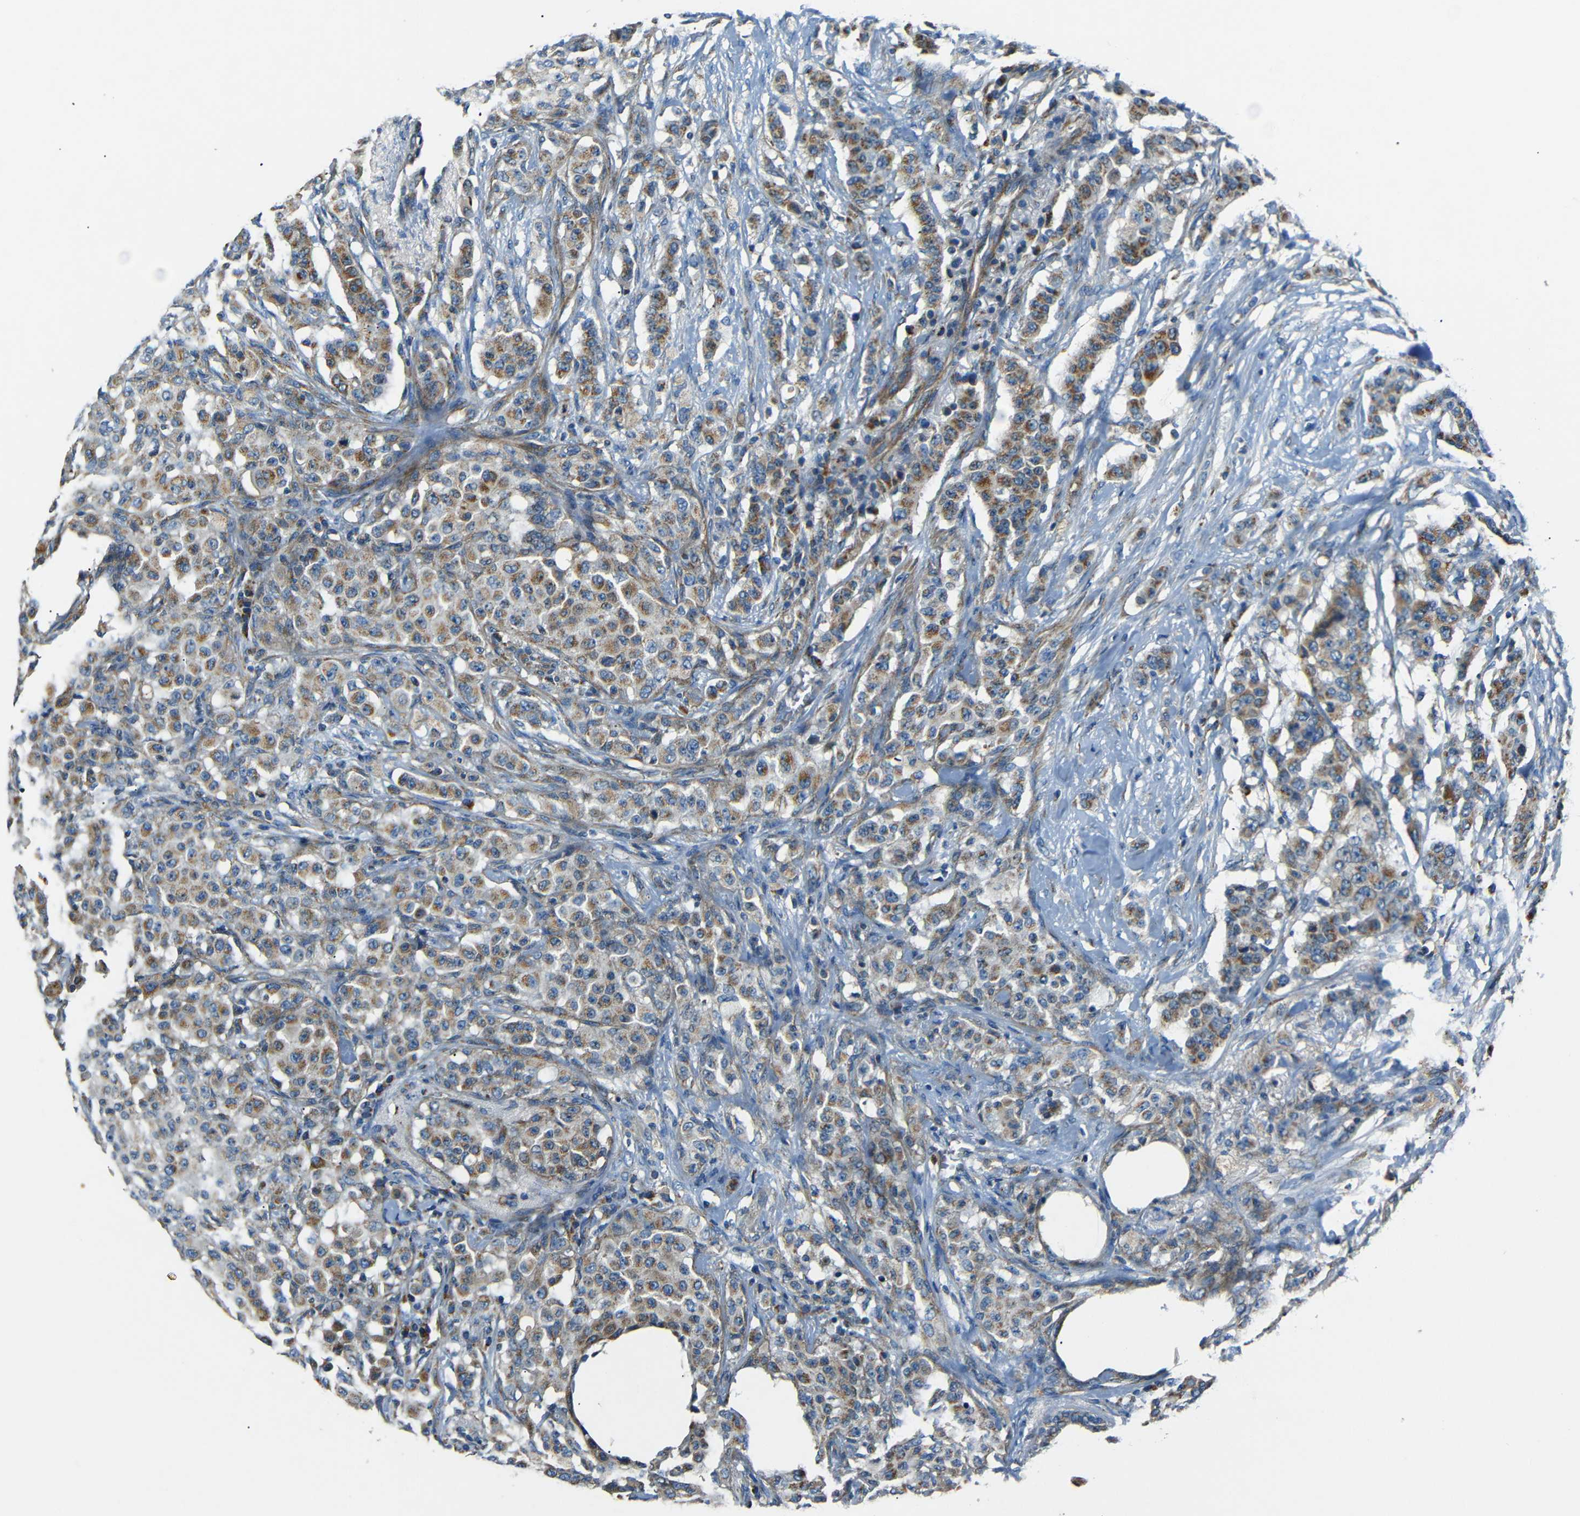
{"staining": {"intensity": "moderate", "quantity": ">75%", "location": "cytoplasmic/membranous"}, "tissue": "breast cancer", "cell_type": "Tumor cells", "image_type": "cancer", "snomed": [{"axis": "morphology", "description": "Duct carcinoma"}, {"axis": "topography", "description": "Breast"}], "caption": "A histopathology image of intraductal carcinoma (breast) stained for a protein exhibits moderate cytoplasmic/membranous brown staining in tumor cells.", "gene": "NETO2", "patient": {"sex": "female", "age": 40}}